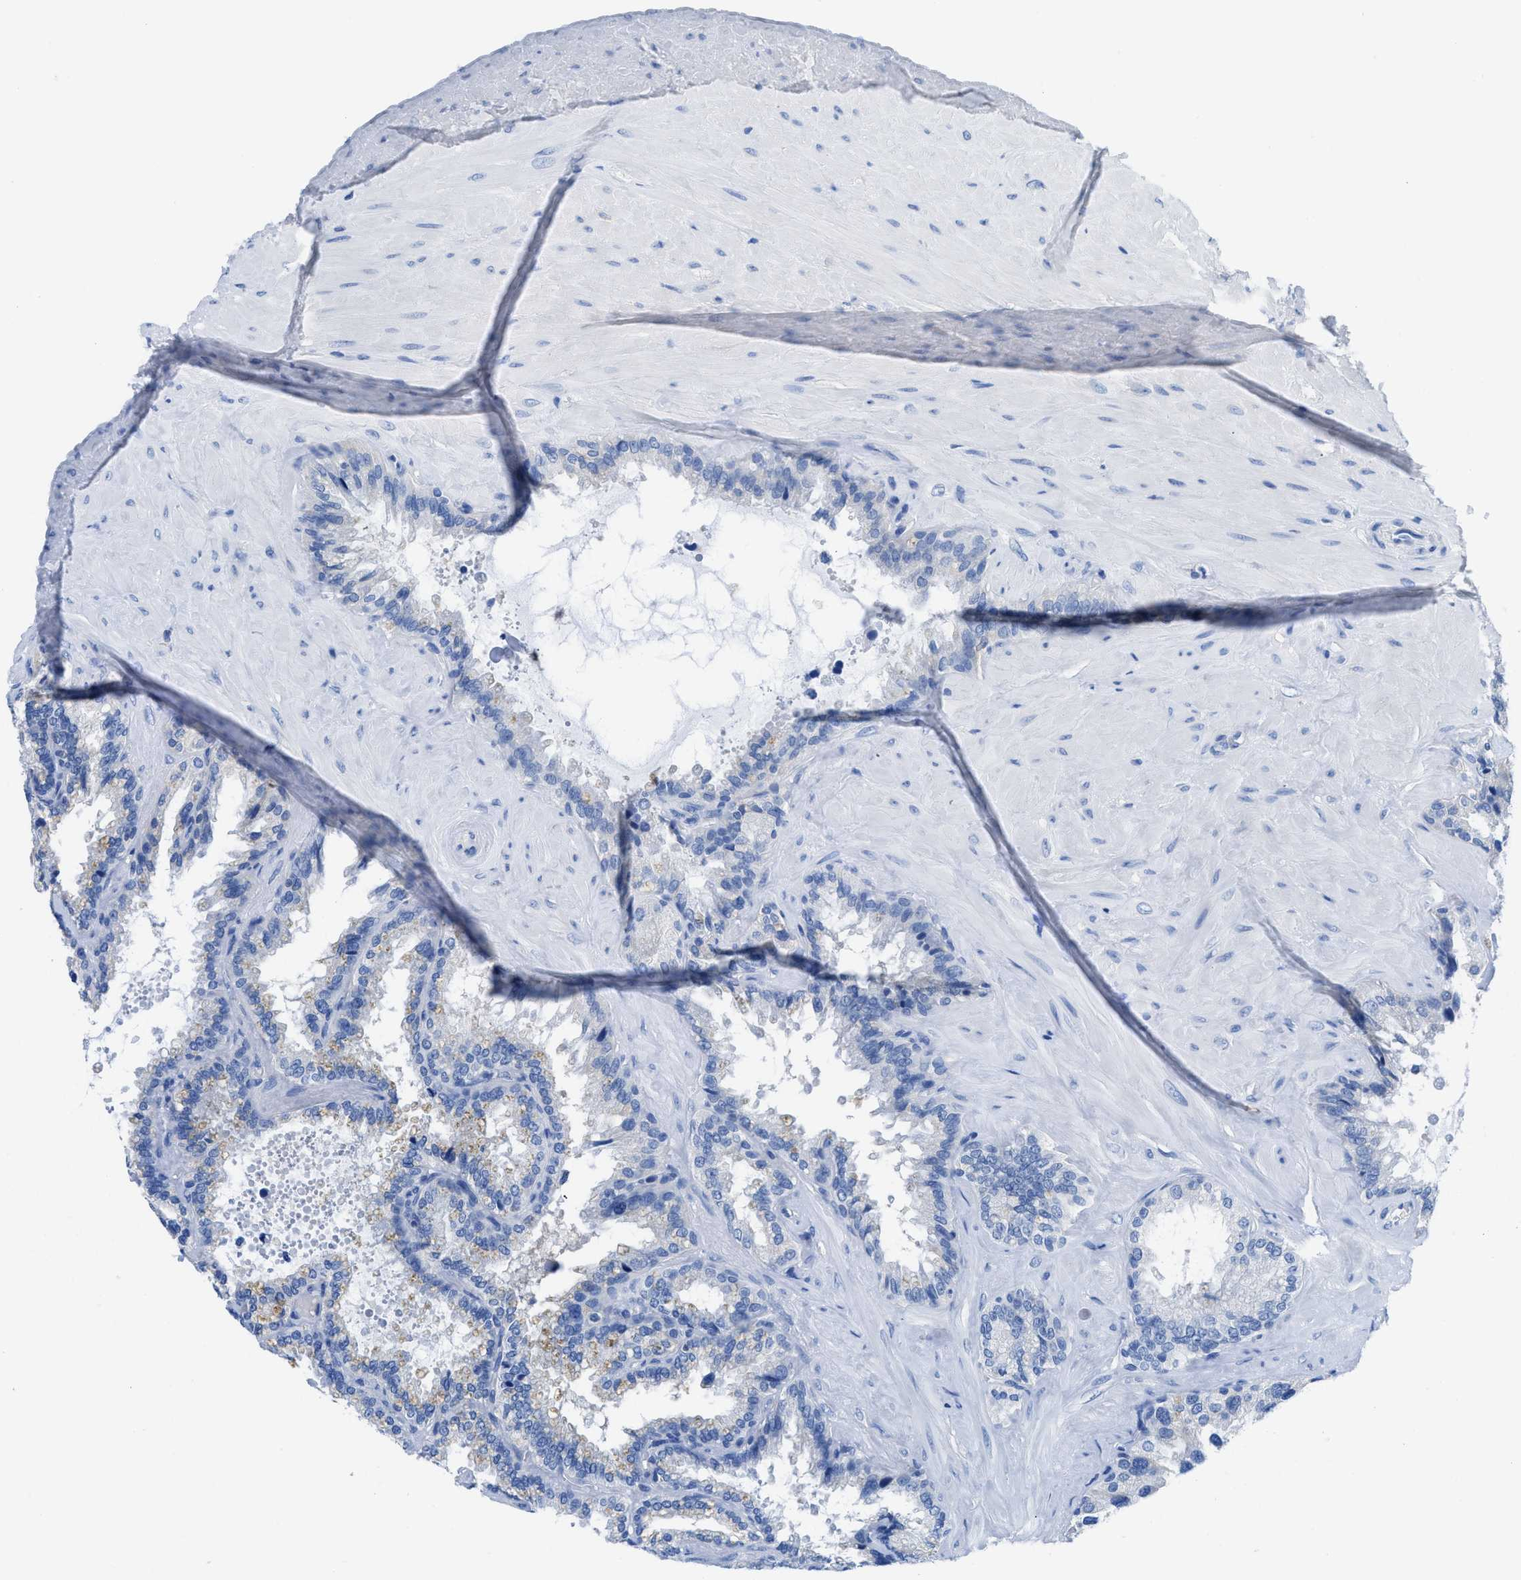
{"staining": {"intensity": "negative", "quantity": "none", "location": "none"}, "tissue": "seminal vesicle", "cell_type": "Glandular cells", "image_type": "normal", "snomed": [{"axis": "morphology", "description": "Normal tissue, NOS"}, {"axis": "topography", "description": "Seminal veicle"}], "caption": "The immunohistochemistry (IHC) micrograph has no significant positivity in glandular cells of seminal vesicle.", "gene": "NEB", "patient": {"sex": "male", "age": 46}}